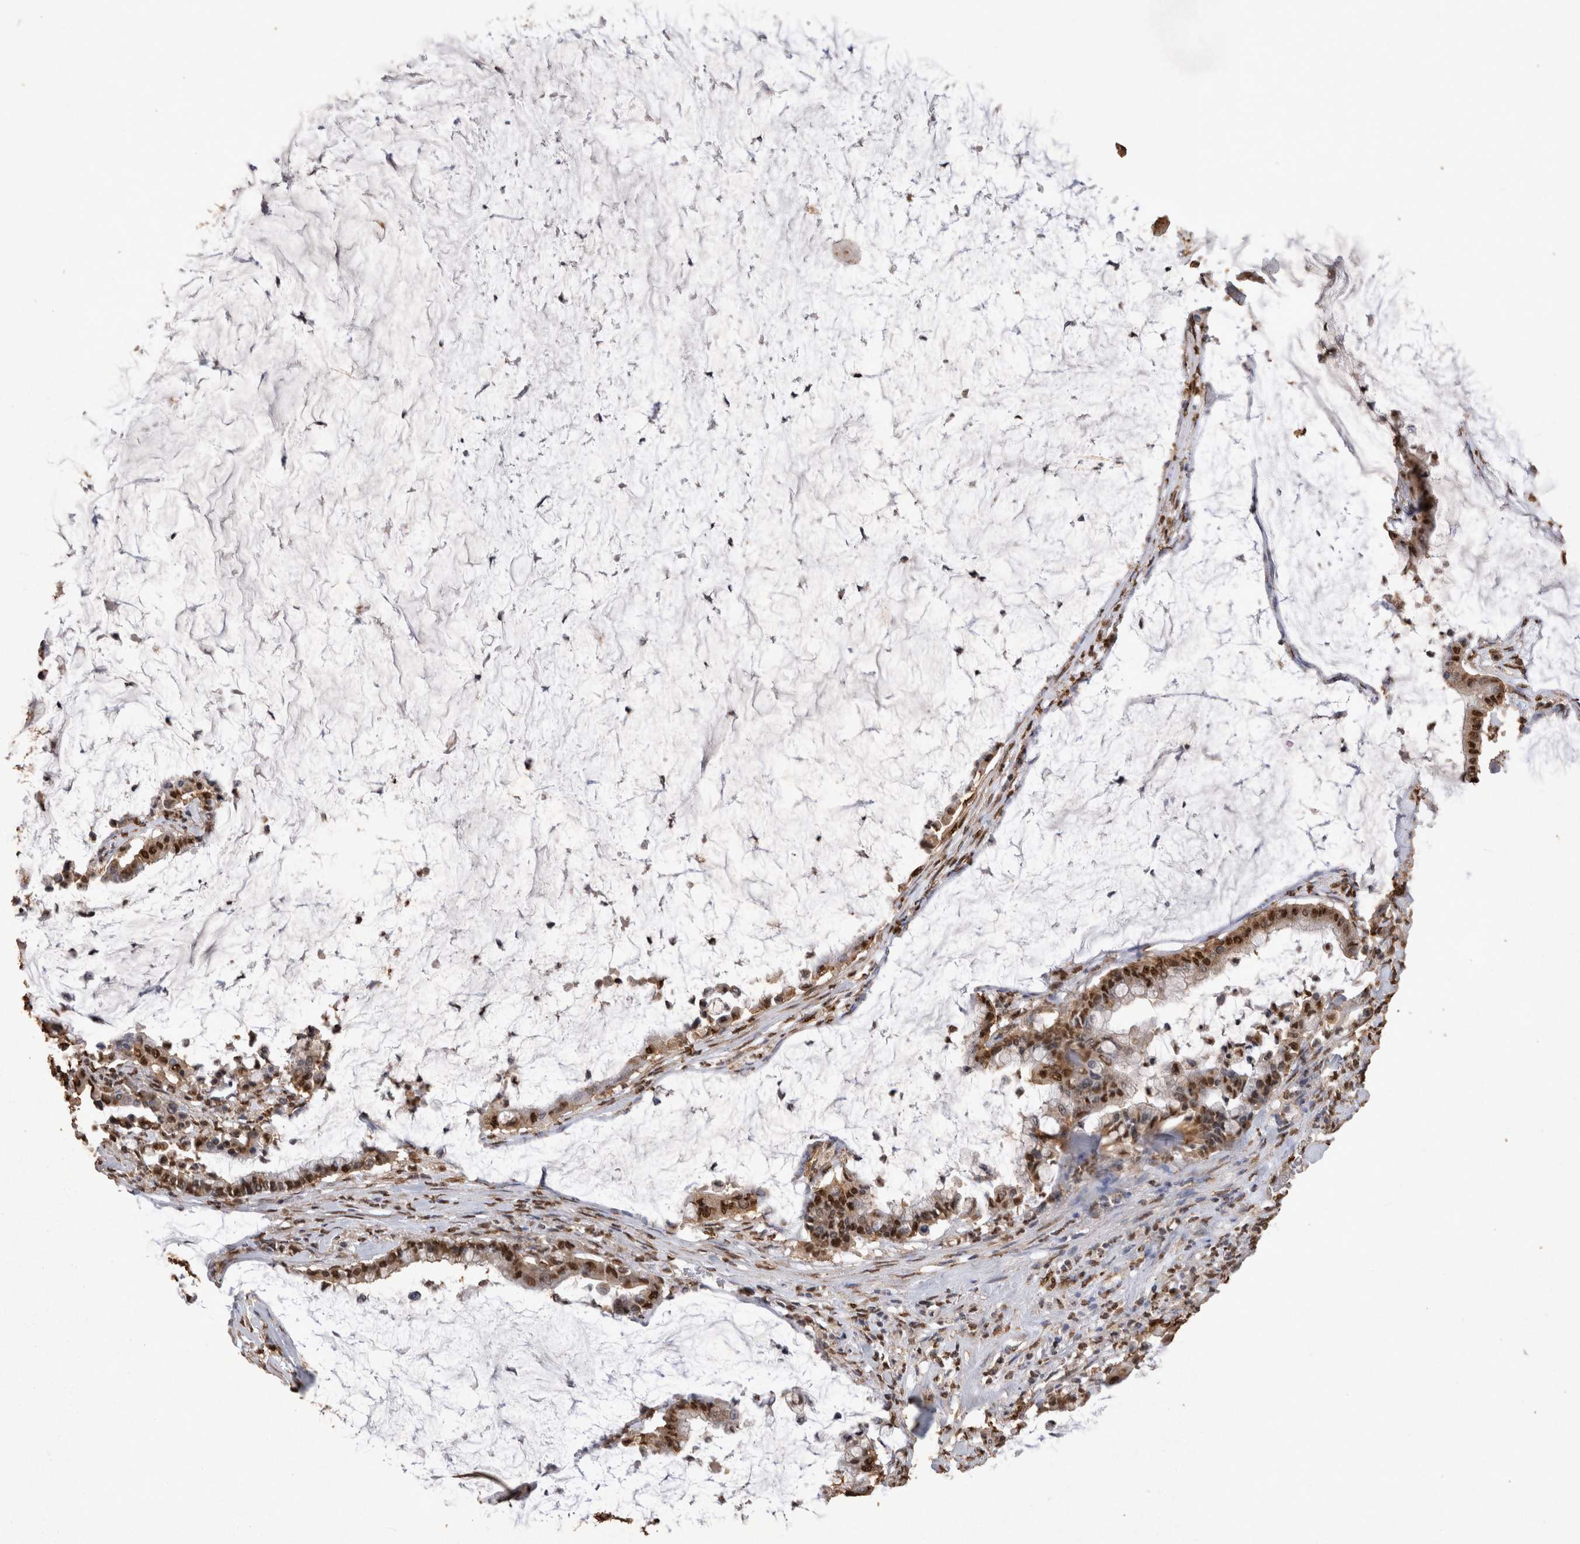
{"staining": {"intensity": "moderate", "quantity": ">75%", "location": "nuclear"}, "tissue": "pancreatic cancer", "cell_type": "Tumor cells", "image_type": "cancer", "snomed": [{"axis": "morphology", "description": "Adenocarcinoma, NOS"}, {"axis": "topography", "description": "Pancreas"}], "caption": "This photomicrograph exhibits immunohistochemistry staining of adenocarcinoma (pancreatic), with medium moderate nuclear positivity in about >75% of tumor cells.", "gene": "OAS2", "patient": {"sex": "male", "age": 41}}